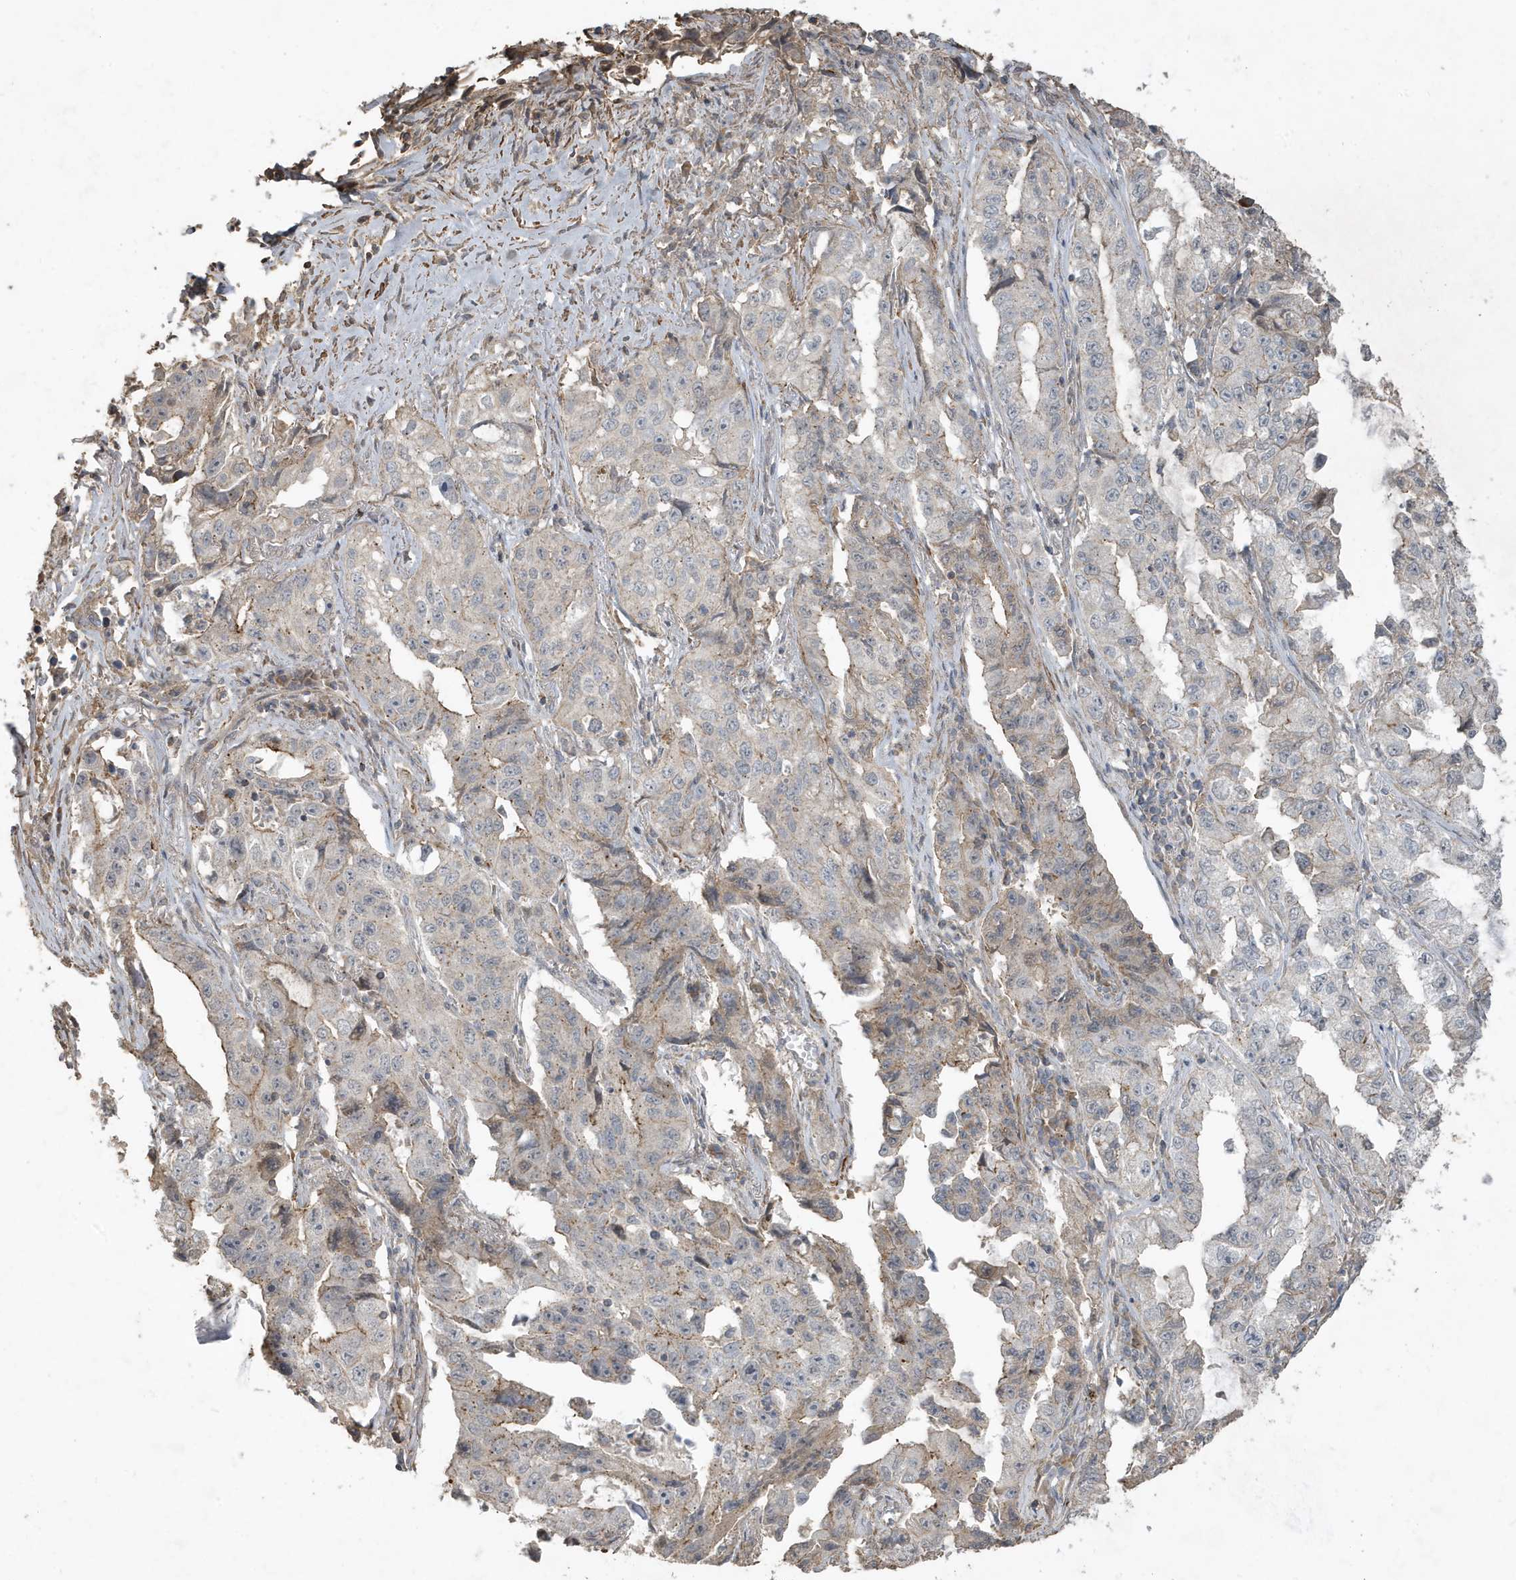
{"staining": {"intensity": "weak", "quantity": "<25%", "location": "cytoplasmic/membranous"}, "tissue": "lung cancer", "cell_type": "Tumor cells", "image_type": "cancer", "snomed": [{"axis": "morphology", "description": "Adenocarcinoma, NOS"}, {"axis": "topography", "description": "Lung"}], "caption": "Immunohistochemistry (IHC) photomicrograph of human lung adenocarcinoma stained for a protein (brown), which shows no positivity in tumor cells.", "gene": "PRRT3", "patient": {"sex": "female", "age": 51}}